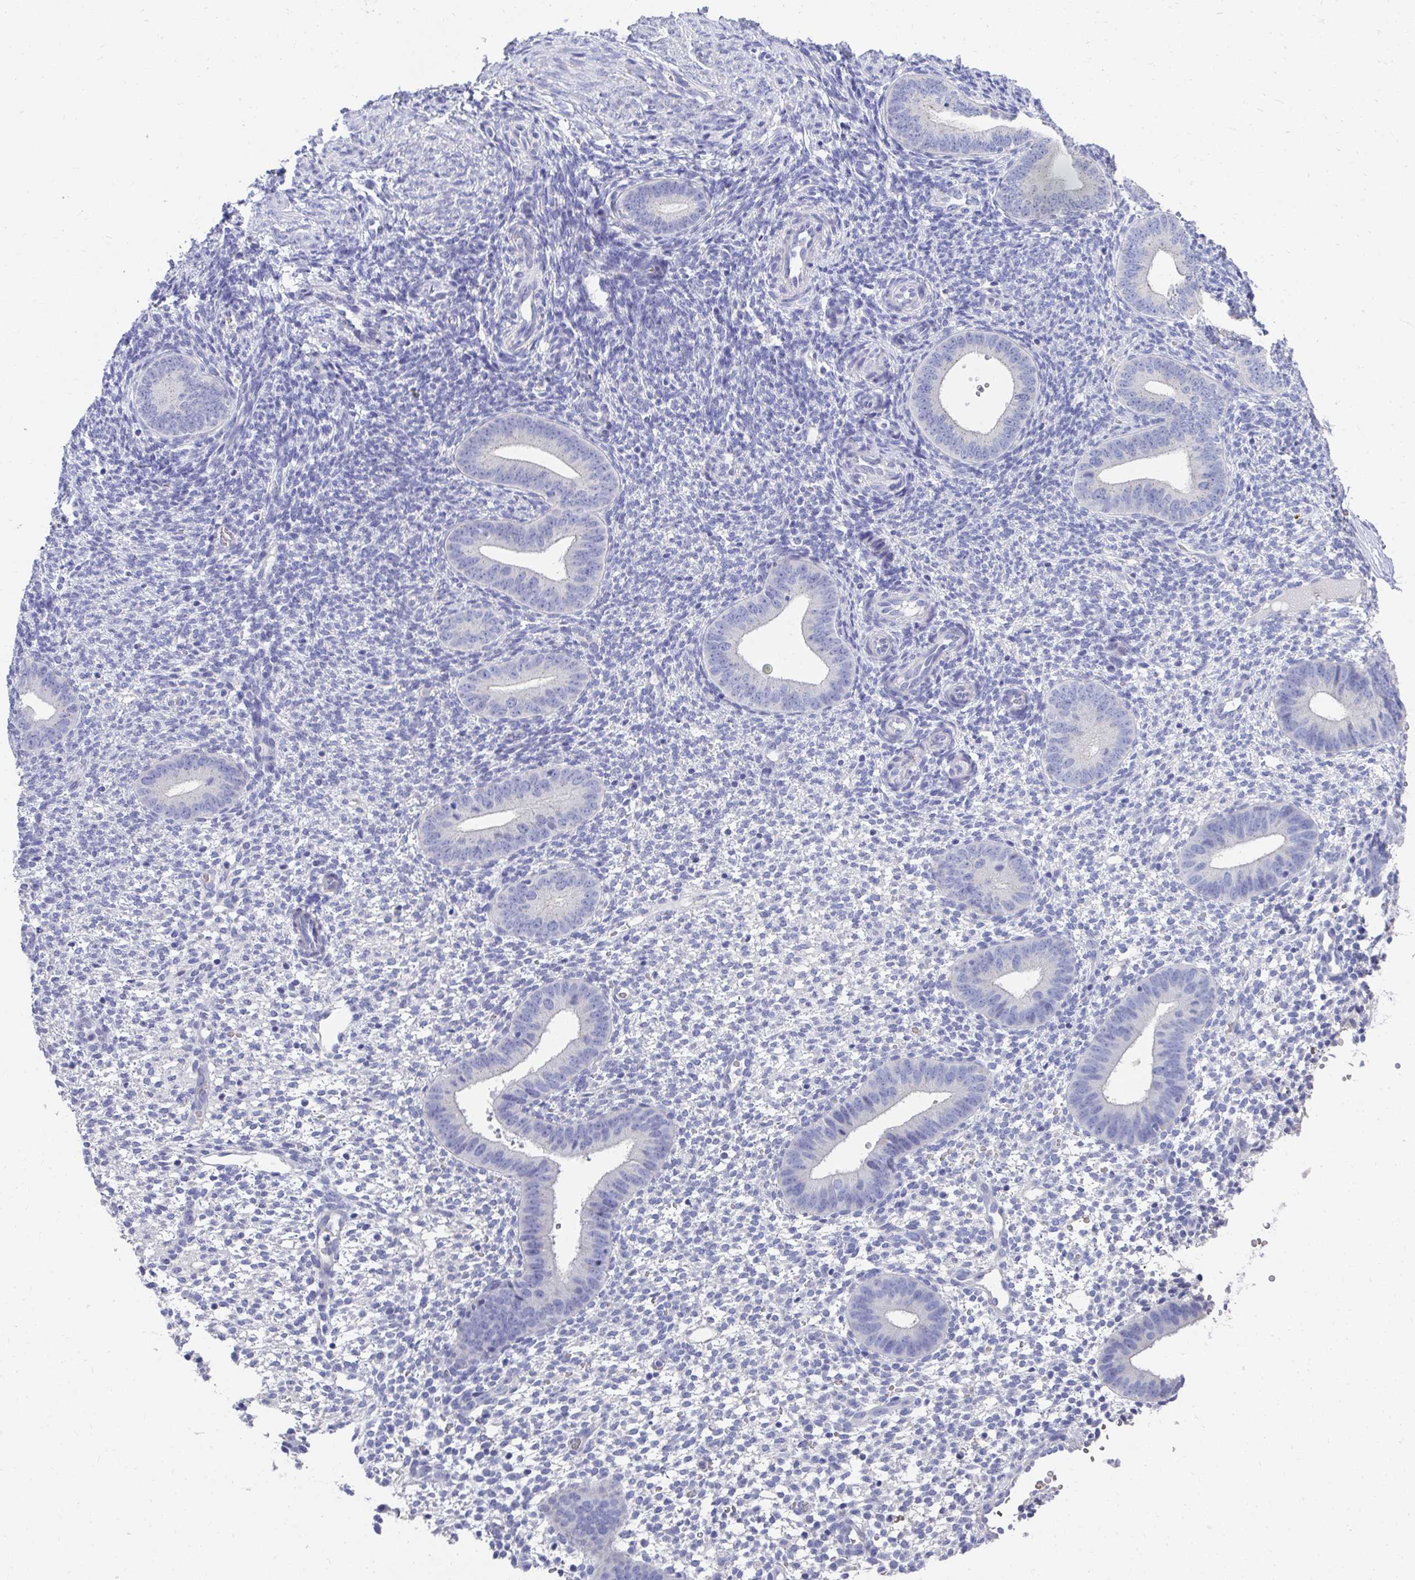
{"staining": {"intensity": "negative", "quantity": "none", "location": "none"}, "tissue": "endometrium", "cell_type": "Cells in endometrial stroma", "image_type": "normal", "snomed": [{"axis": "morphology", "description": "Normal tissue, NOS"}, {"axis": "topography", "description": "Endometrium"}], "caption": "DAB immunohistochemical staining of unremarkable human endometrium reveals no significant staining in cells in endometrial stroma.", "gene": "TMPRSS2", "patient": {"sex": "female", "age": 40}}